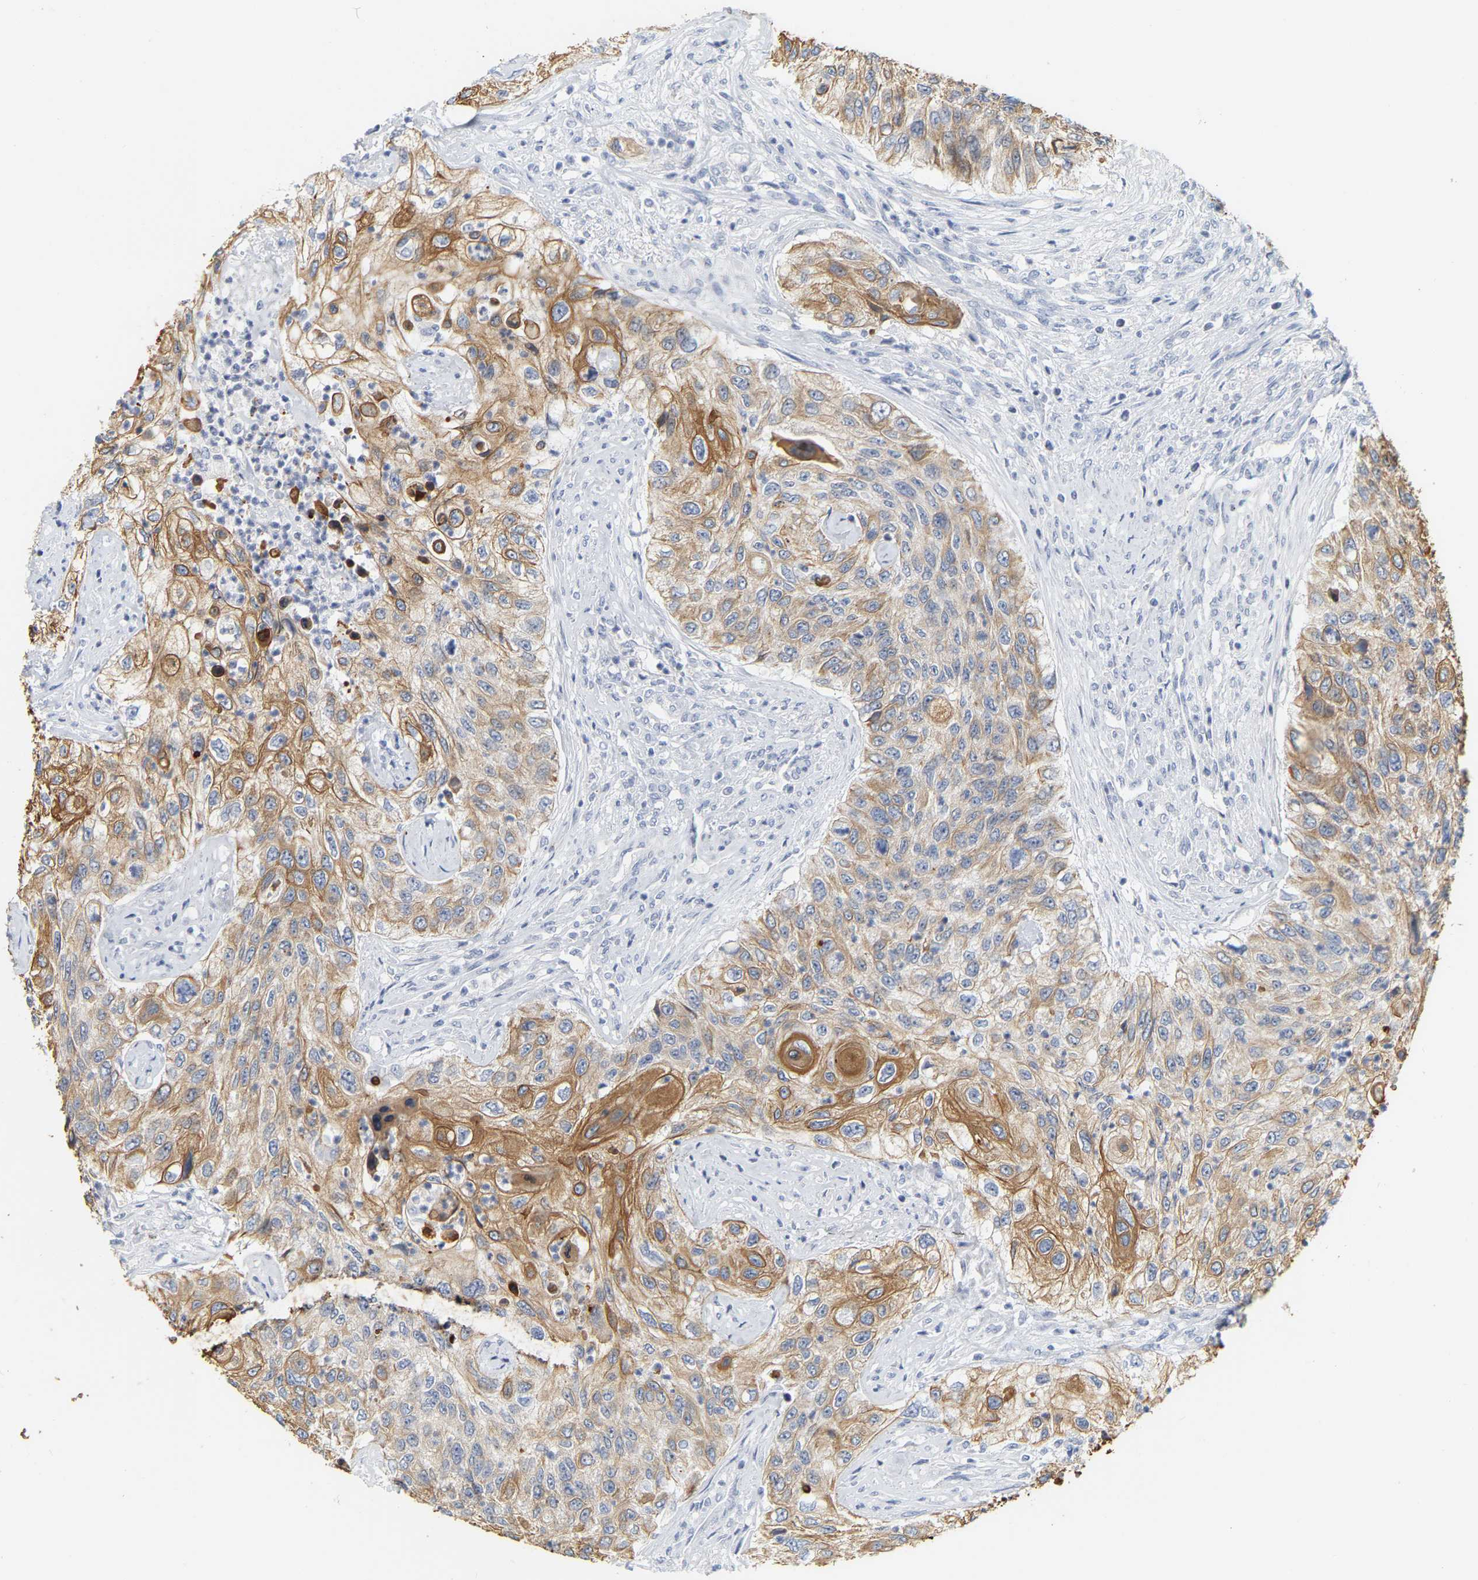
{"staining": {"intensity": "moderate", "quantity": ">75%", "location": "cytoplasmic/membranous"}, "tissue": "urothelial cancer", "cell_type": "Tumor cells", "image_type": "cancer", "snomed": [{"axis": "morphology", "description": "Urothelial carcinoma, High grade"}, {"axis": "topography", "description": "Urinary bladder"}], "caption": "Urothelial cancer stained with DAB immunohistochemistry (IHC) displays medium levels of moderate cytoplasmic/membranous staining in approximately >75% of tumor cells. The protein of interest is shown in brown color, while the nuclei are stained blue.", "gene": "KRT76", "patient": {"sex": "female", "age": 60}}